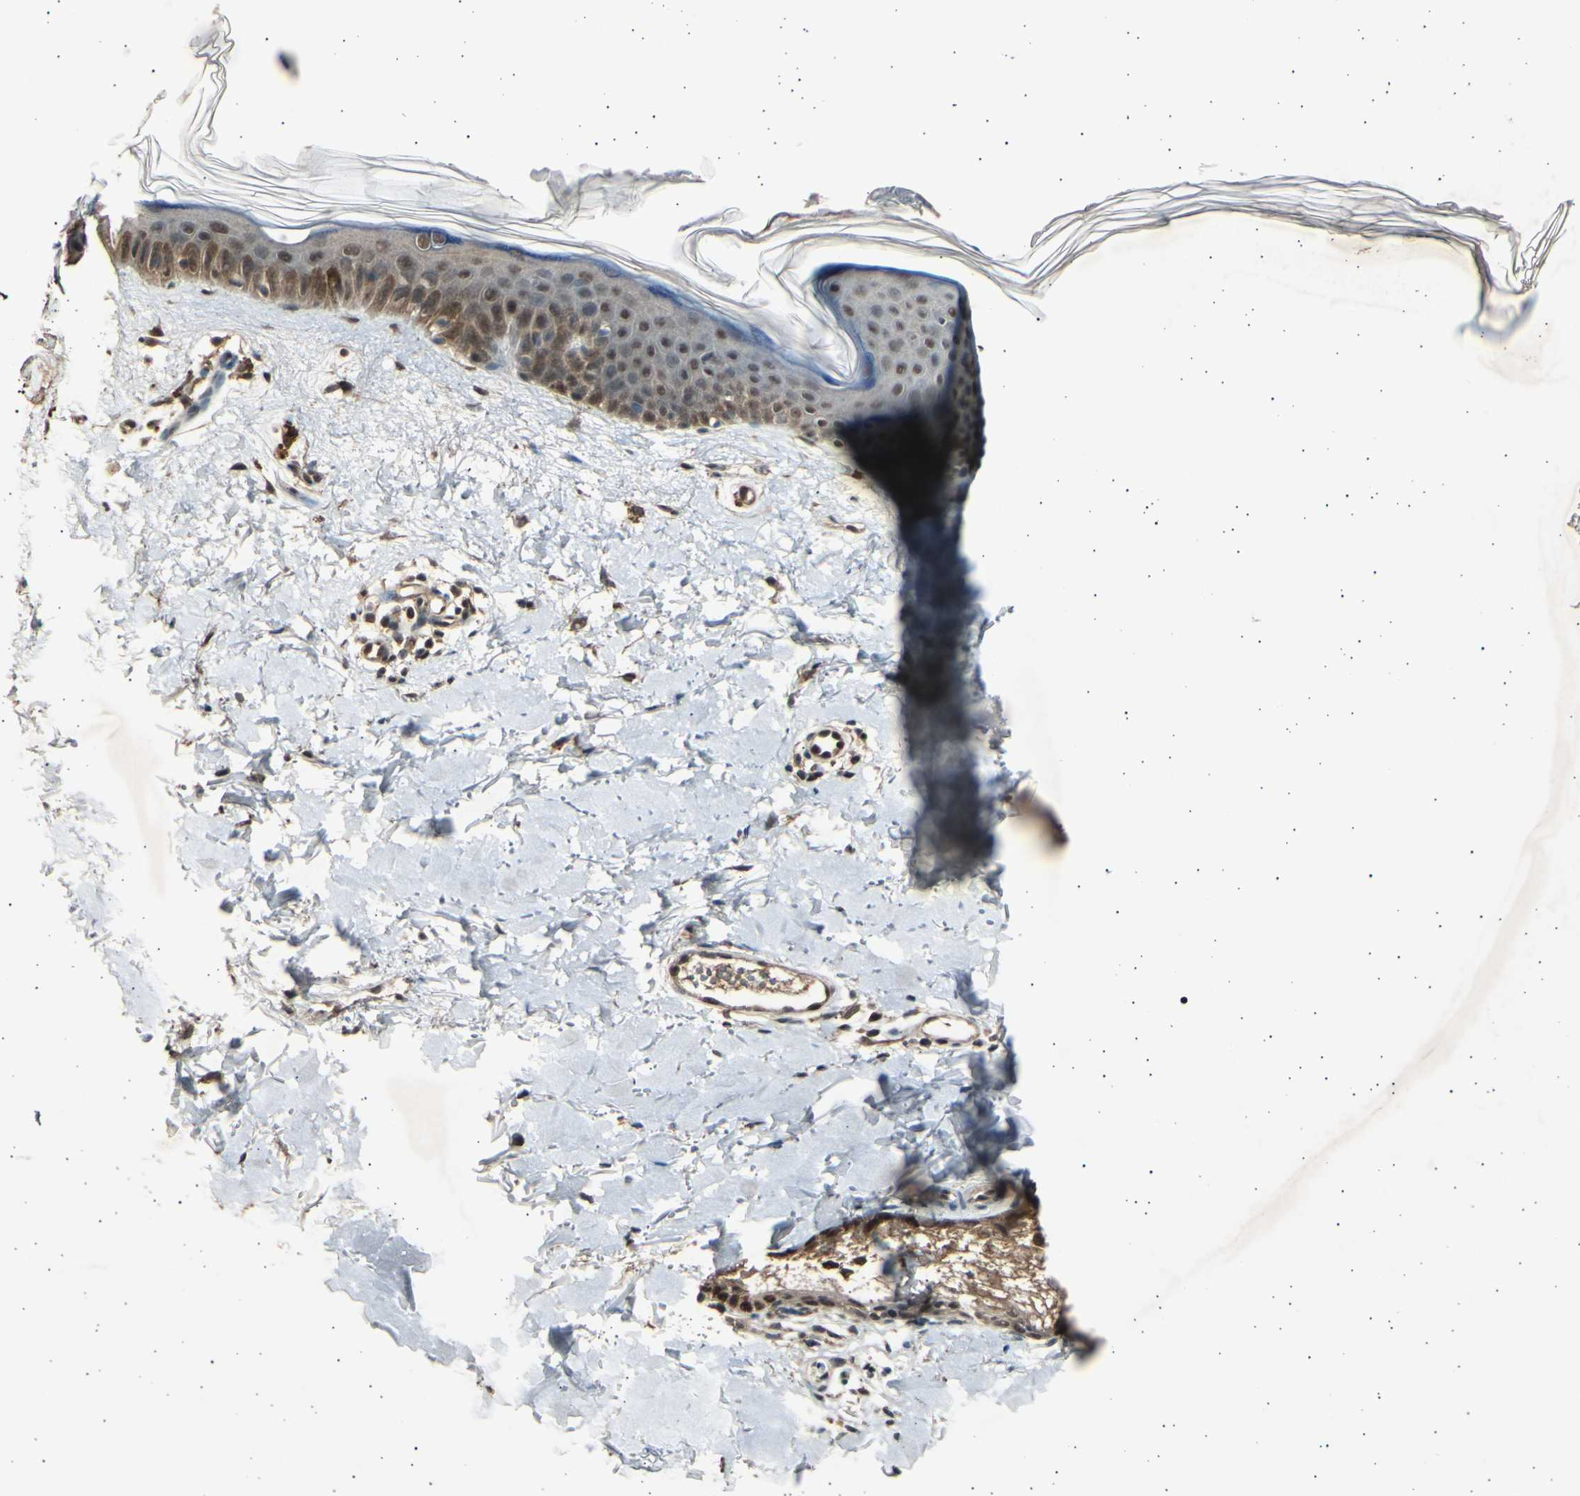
{"staining": {"intensity": "weak", "quantity": ">75%", "location": "nuclear"}, "tissue": "skin", "cell_type": "Fibroblasts", "image_type": "normal", "snomed": [{"axis": "morphology", "description": "Normal tissue, NOS"}, {"axis": "topography", "description": "Skin"}], "caption": "Weak nuclear positivity for a protein is present in about >75% of fibroblasts of normal skin using immunohistochemistry.", "gene": "PSMD5", "patient": {"sex": "female", "age": 56}}